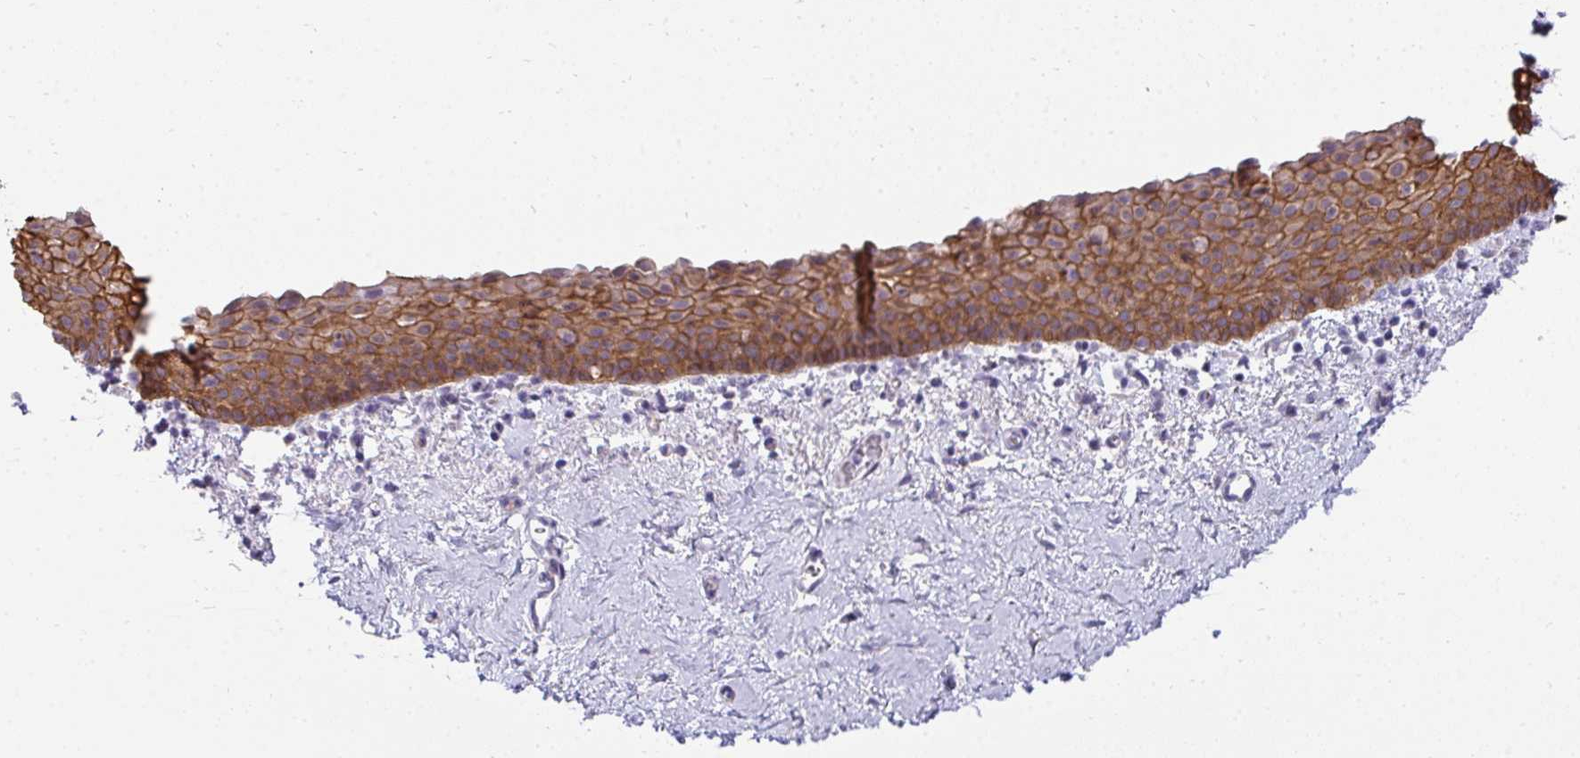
{"staining": {"intensity": "moderate", "quantity": ">75%", "location": "cytoplasmic/membranous"}, "tissue": "vagina", "cell_type": "Squamous epithelial cells", "image_type": "normal", "snomed": [{"axis": "morphology", "description": "Normal tissue, NOS"}, {"axis": "topography", "description": "Vagina"}], "caption": "Squamous epithelial cells demonstrate medium levels of moderate cytoplasmic/membranous positivity in approximately >75% of cells in benign vagina. Using DAB (brown) and hematoxylin (blue) stains, captured at high magnification using brightfield microscopy.", "gene": "AK5", "patient": {"sex": "female", "age": 61}}